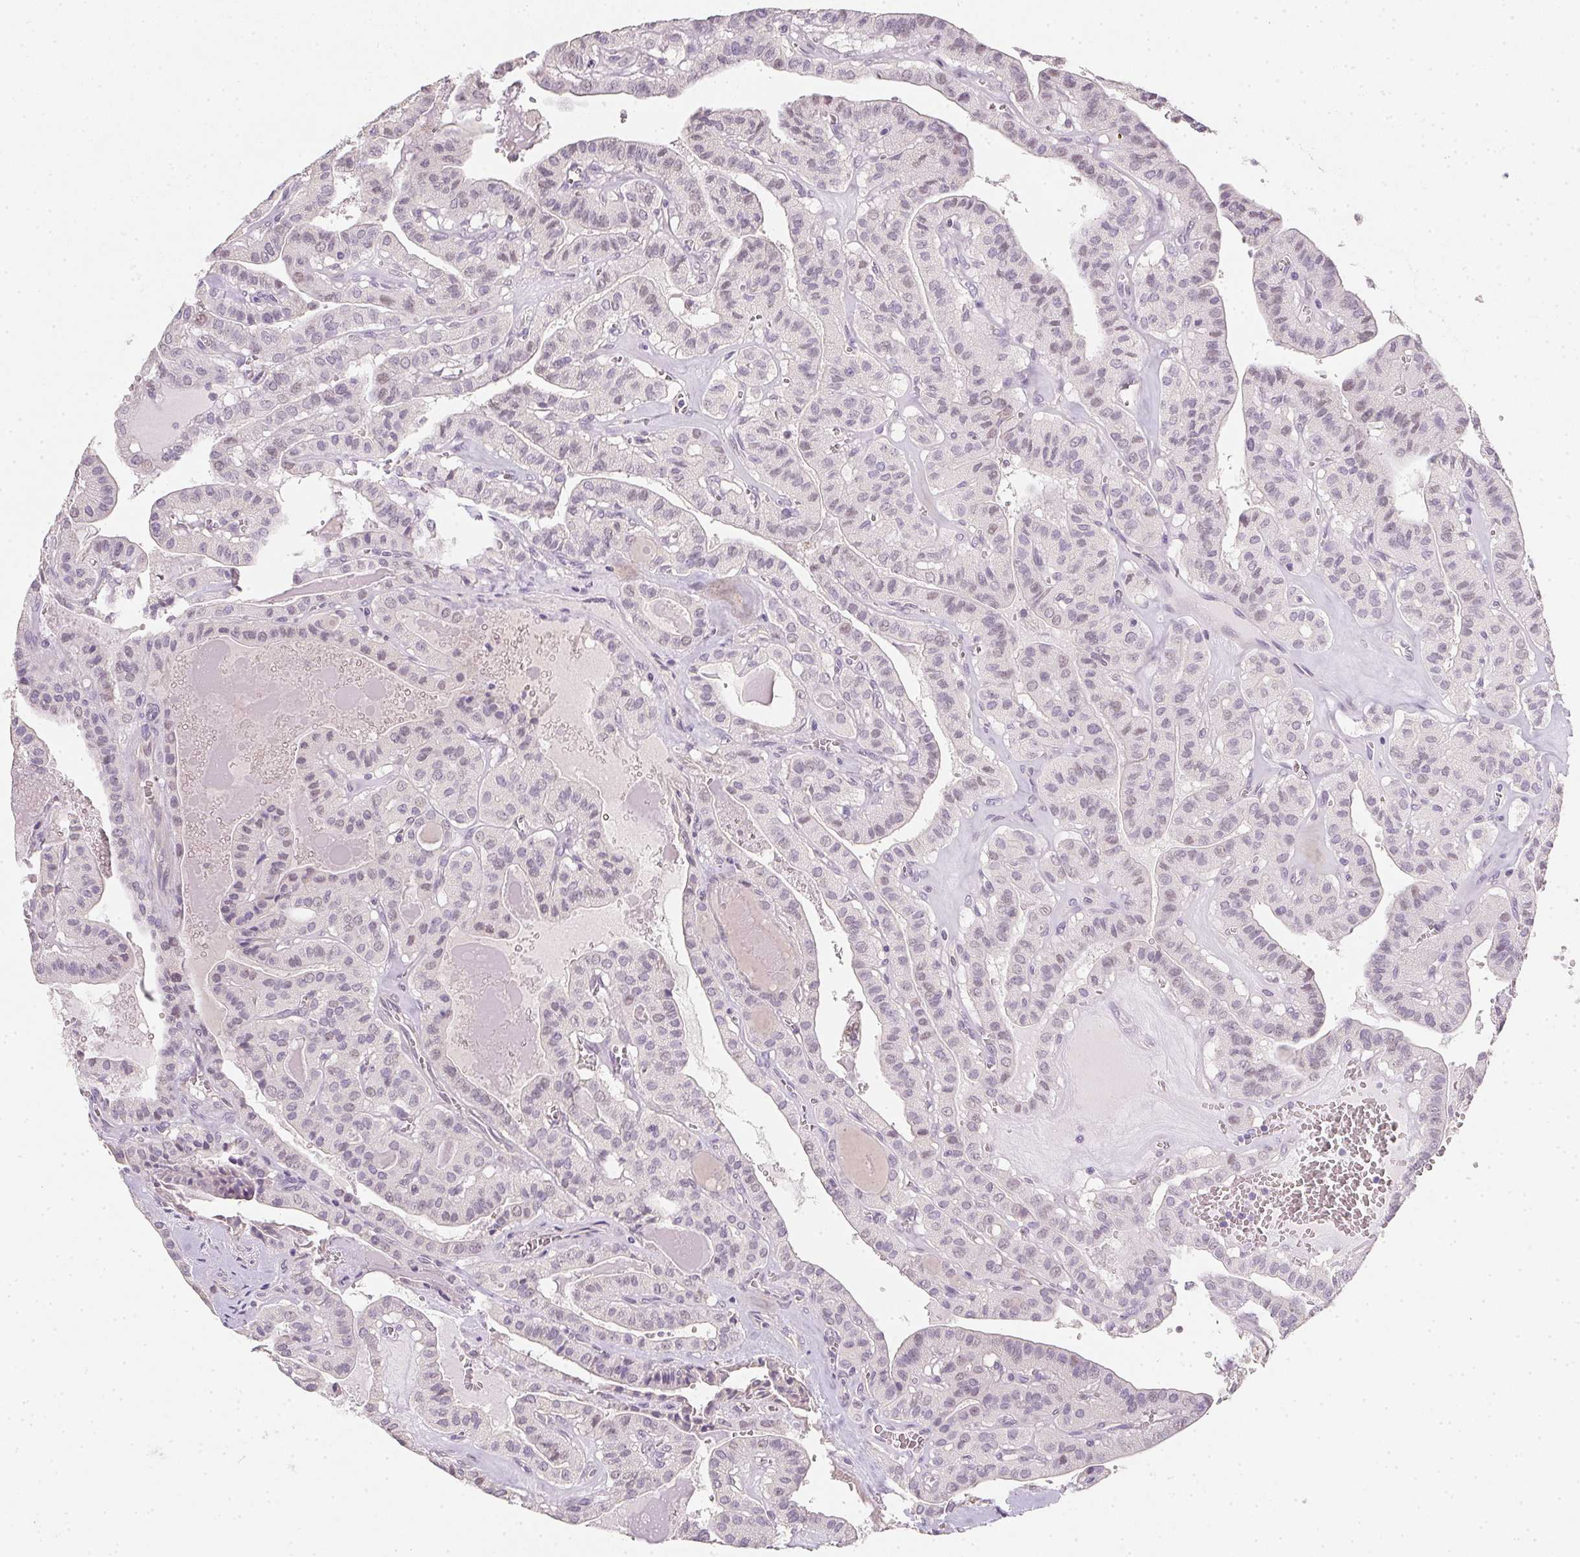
{"staining": {"intensity": "negative", "quantity": "none", "location": "none"}, "tissue": "thyroid cancer", "cell_type": "Tumor cells", "image_type": "cancer", "snomed": [{"axis": "morphology", "description": "Papillary adenocarcinoma, NOS"}, {"axis": "topography", "description": "Thyroid gland"}], "caption": "Immunohistochemistry (IHC) photomicrograph of human papillary adenocarcinoma (thyroid) stained for a protein (brown), which demonstrates no expression in tumor cells. (Brightfield microscopy of DAB immunohistochemistry at high magnification).", "gene": "ZBBX", "patient": {"sex": "male", "age": 52}}